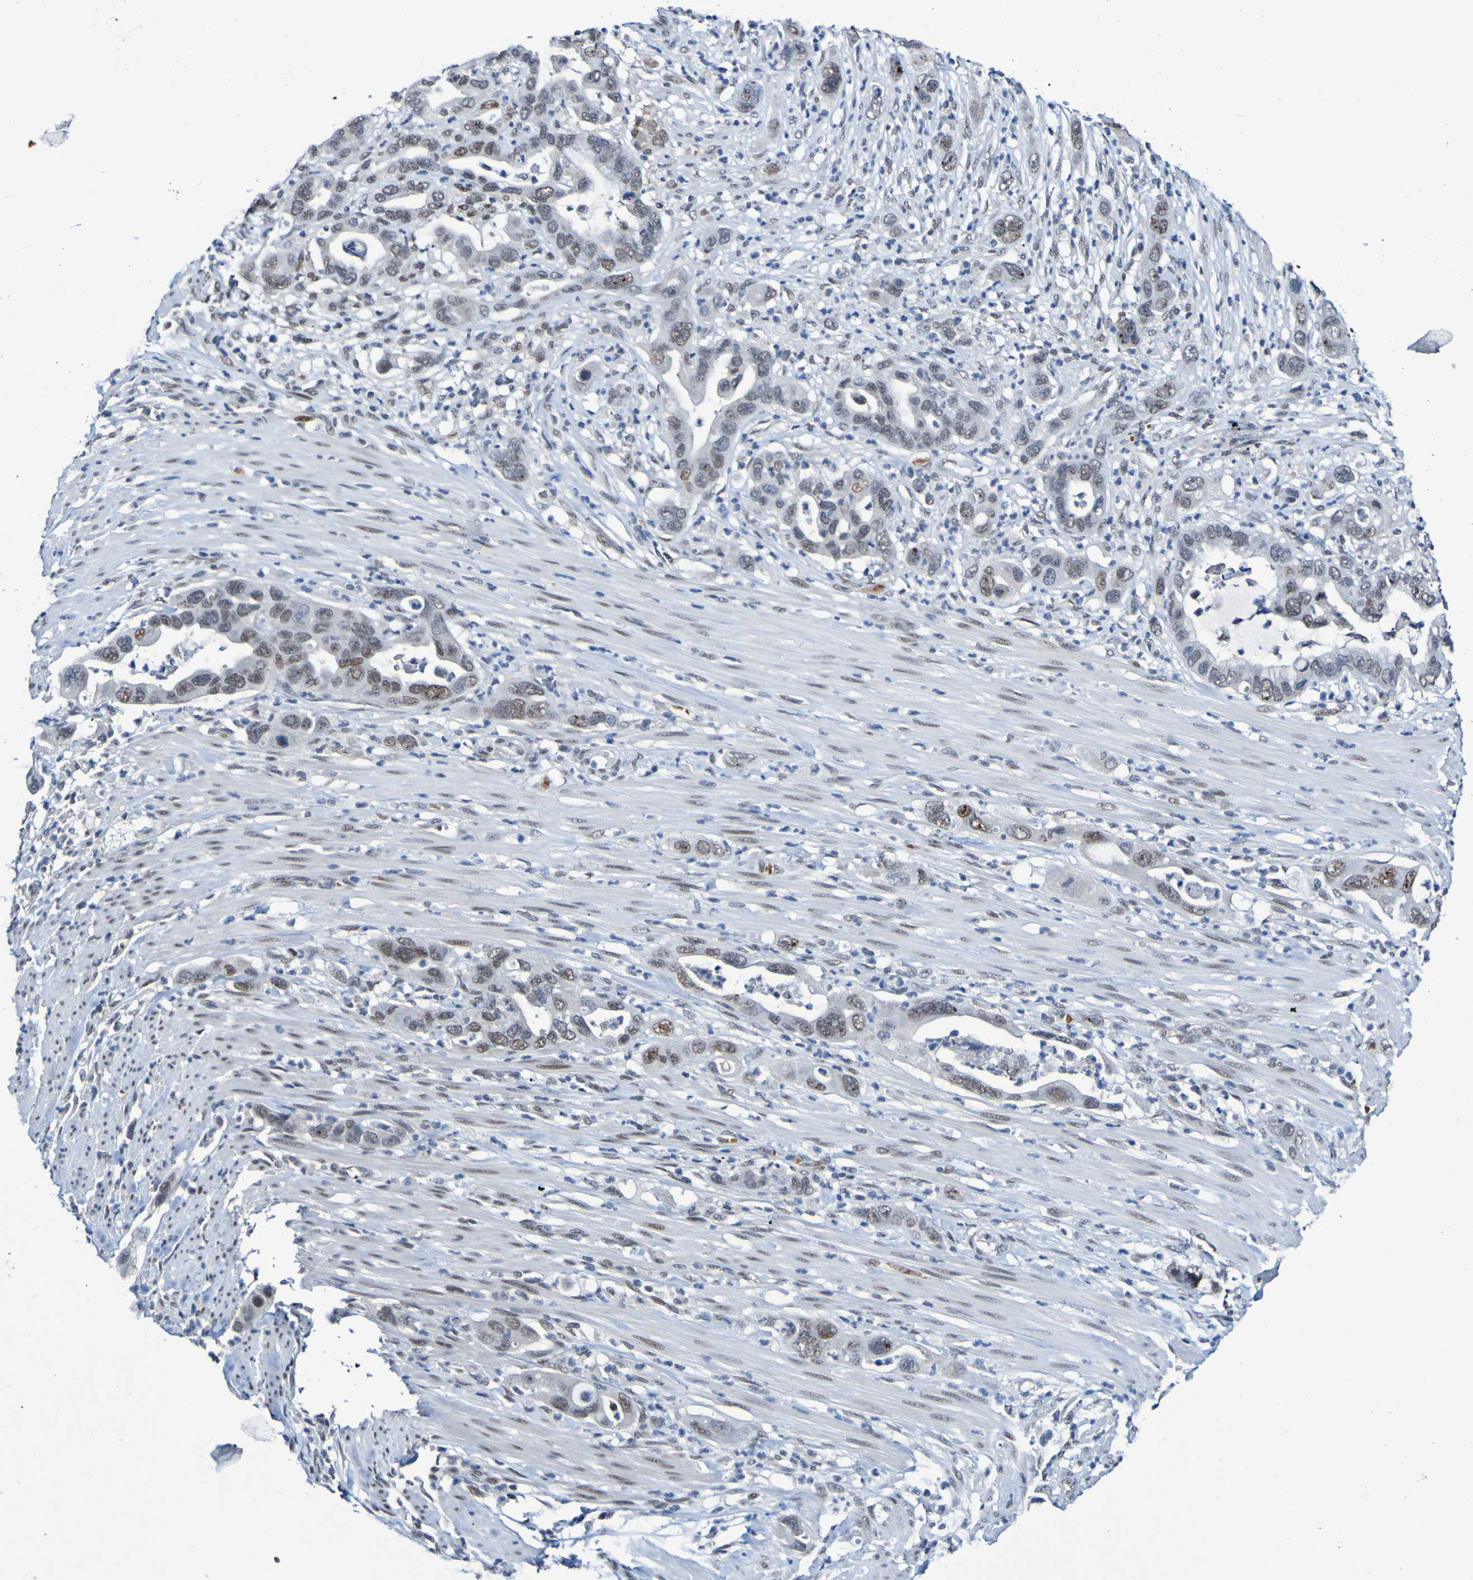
{"staining": {"intensity": "moderate", "quantity": "<25%", "location": "nuclear"}, "tissue": "pancreatic cancer", "cell_type": "Tumor cells", "image_type": "cancer", "snomed": [{"axis": "morphology", "description": "Adenocarcinoma, NOS"}, {"axis": "topography", "description": "Pancreas"}], "caption": "This is a photomicrograph of immunohistochemistry staining of pancreatic cancer, which shows moderate positivity in the nuclear of tumor cells.", "gene": "PCGF1", "patient": {"sex": "female", "age": 71}}